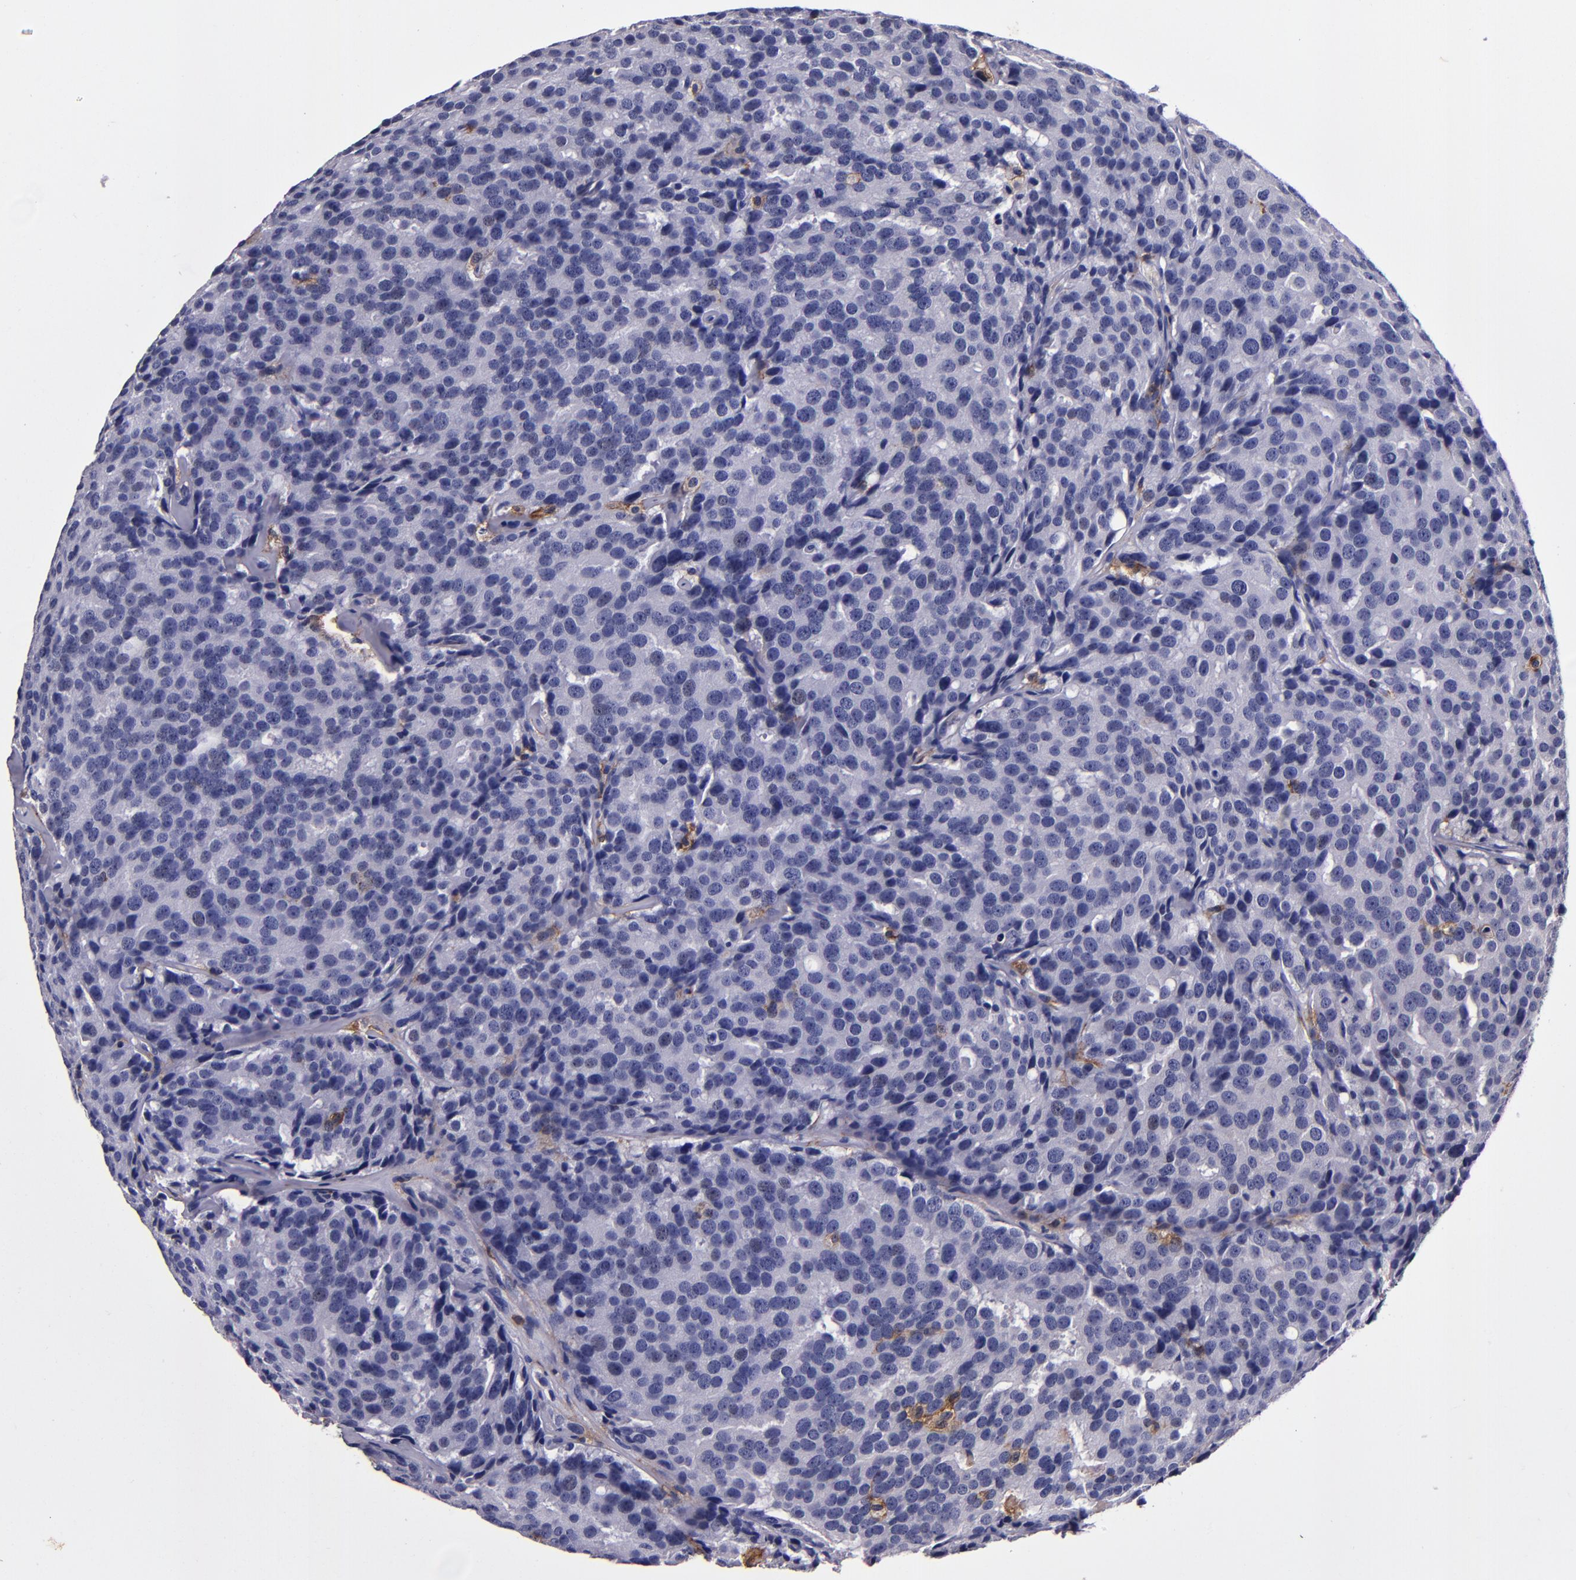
{"staining": {"intensity": "moderate", "quantity": "<25%", "location": "cytoplasmic/membranous"}, "tissue": "prostate cancer", "cell_type": "Tumor cells", "image_type": "cancer", "snomed": [{"axis": "morphology", "description": "Adenocarcinoma, High grade"}, {"axis": "topography", "description": "Prostate"}], "caption": "Moderate cytoplasmic/membranous positivity is present in approximately <25% of tumor cells in prostate cancer. The staining was performed using DAB to visualize the protein expression in brown, while the nuclei were stained in blue with hematoxylin (Magnification: 20x).", "gene": "SIRPA", "patient": {"sex": "male", "age": 64}}